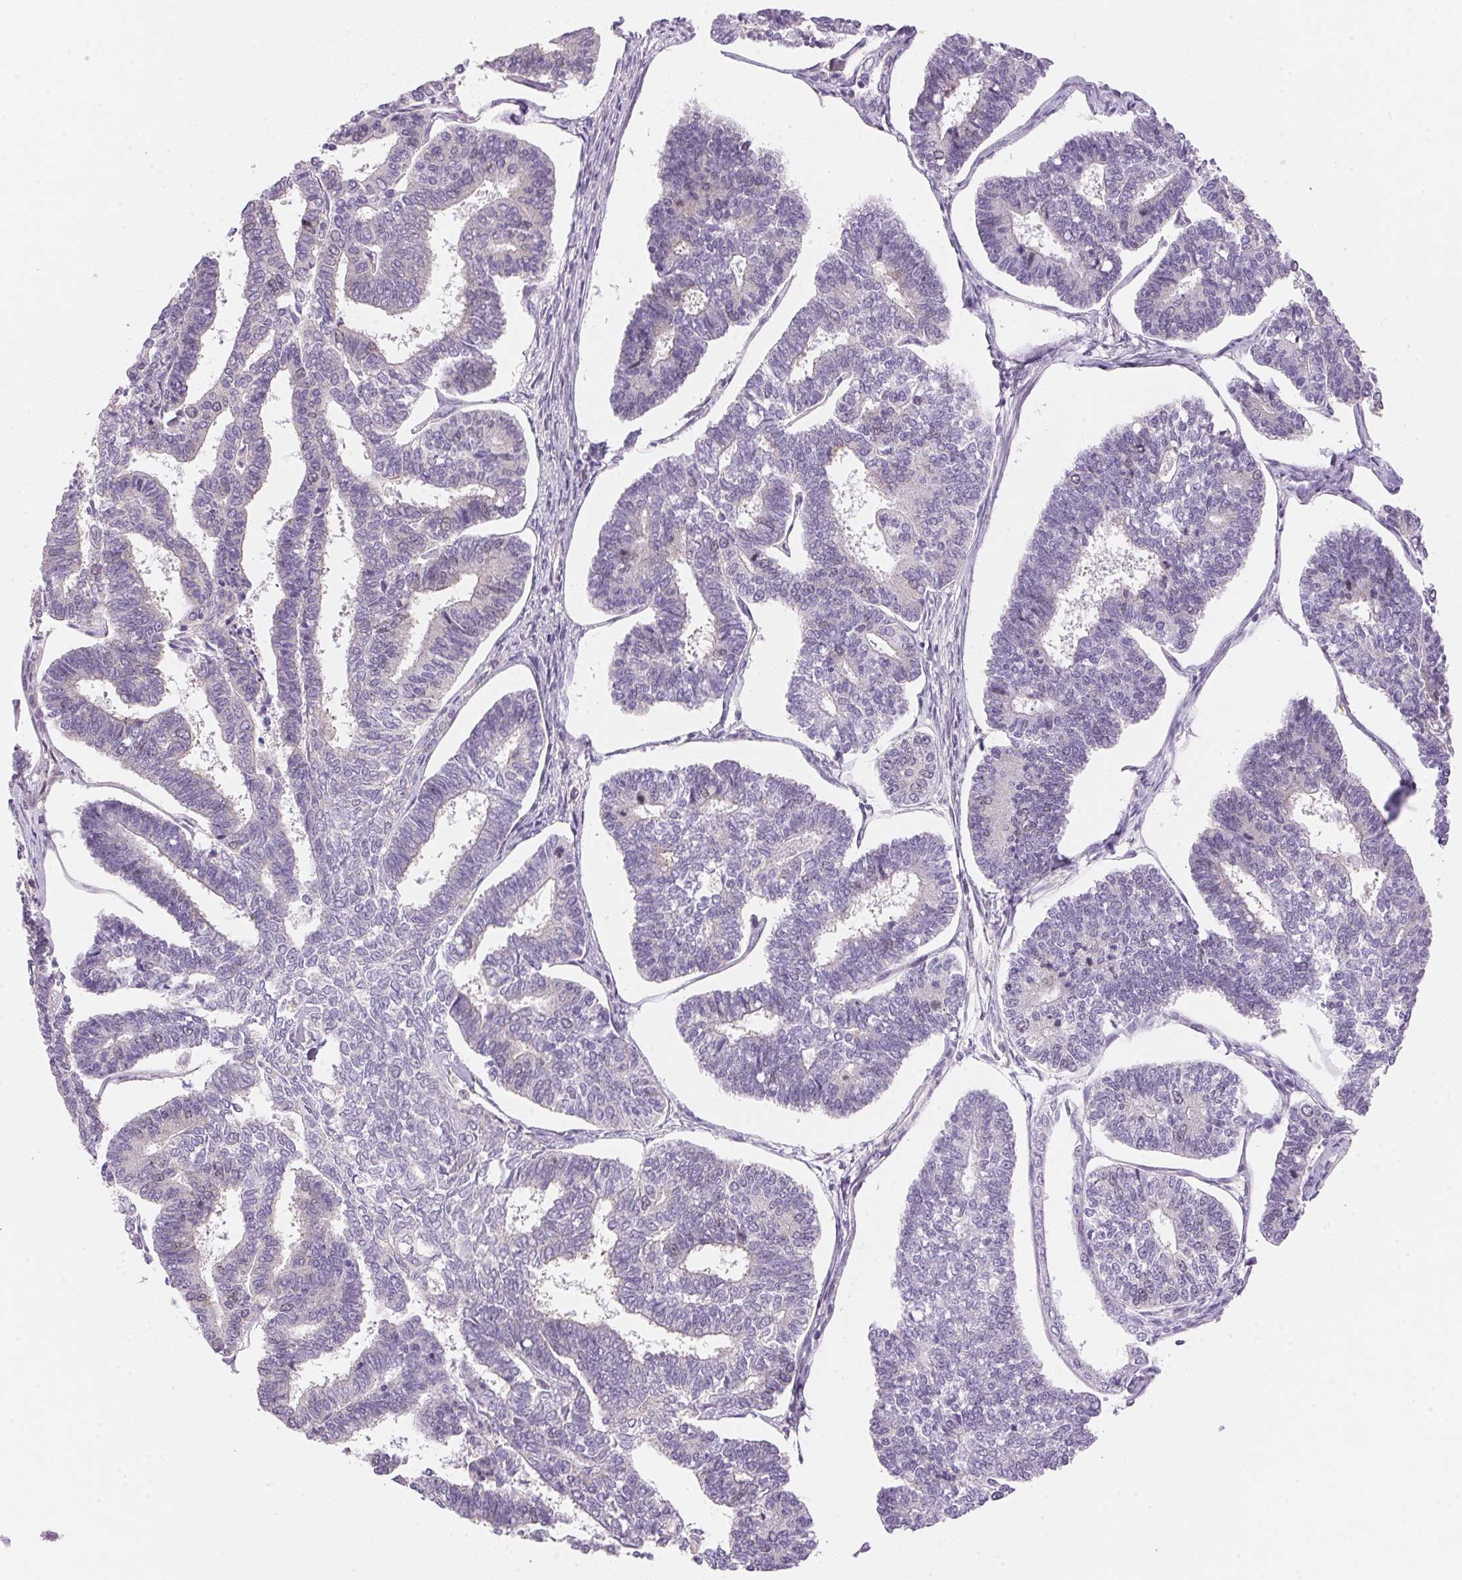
{"staining": {"intensity": "negative", "quantity": "none", "location": "none"}, "tissue": "endometrial cancer", "cell_type": "Tumor cells", "image_type": "cancer", "snomed": [{"axis": "morphology", "description": "Adenocarcinoma, NOS"}, {"axis": "topography", "description": "Endometrium"}], "caption": "IHC micrograph of neoplastic tissue: human endometrial cancer (adenocarcinoma) stained with DAB demonstrates no significant protein positivity in tumor cells.", "gene": "SMTN", "patient": {"sex": "female", "age": 70}}